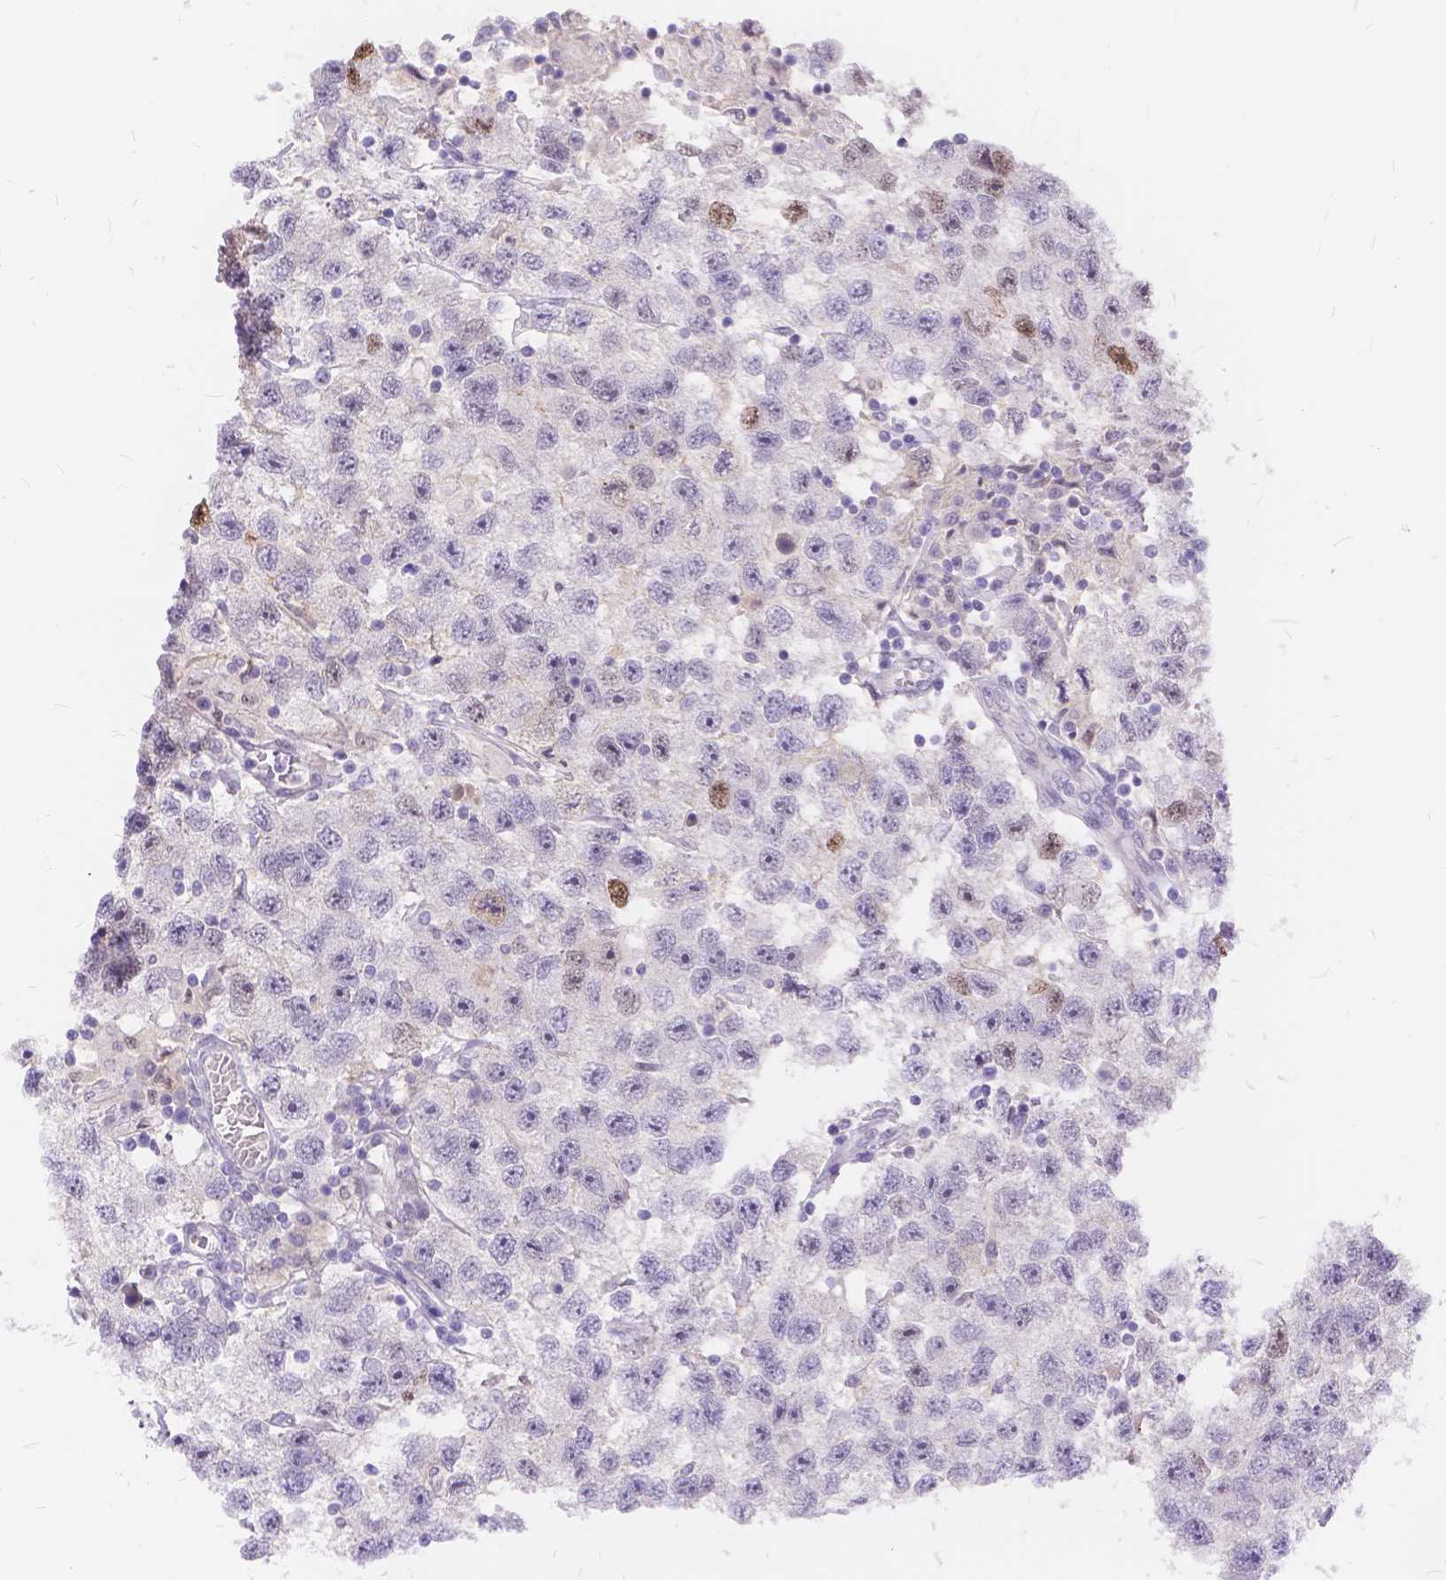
{"staining": {"intensity": "negative", "quantity": "none", "location": "none"}, "tissue": "testis cancer", "cell_type": "Tumor cells", "image_type": "cancer", "snomed": [{"axis": "morphology", "description": "Seminoma, NOS"}, {"axis": "topography", "description": "Testis"}], "caption": "Immunohistochemistry (IHC) image of testis cancer (seminoma) stained for a protein (brown), which displays no staining in tumor cells.", "gene": "MAN2C1", "patient": {"sex": "male", "age": 26}}